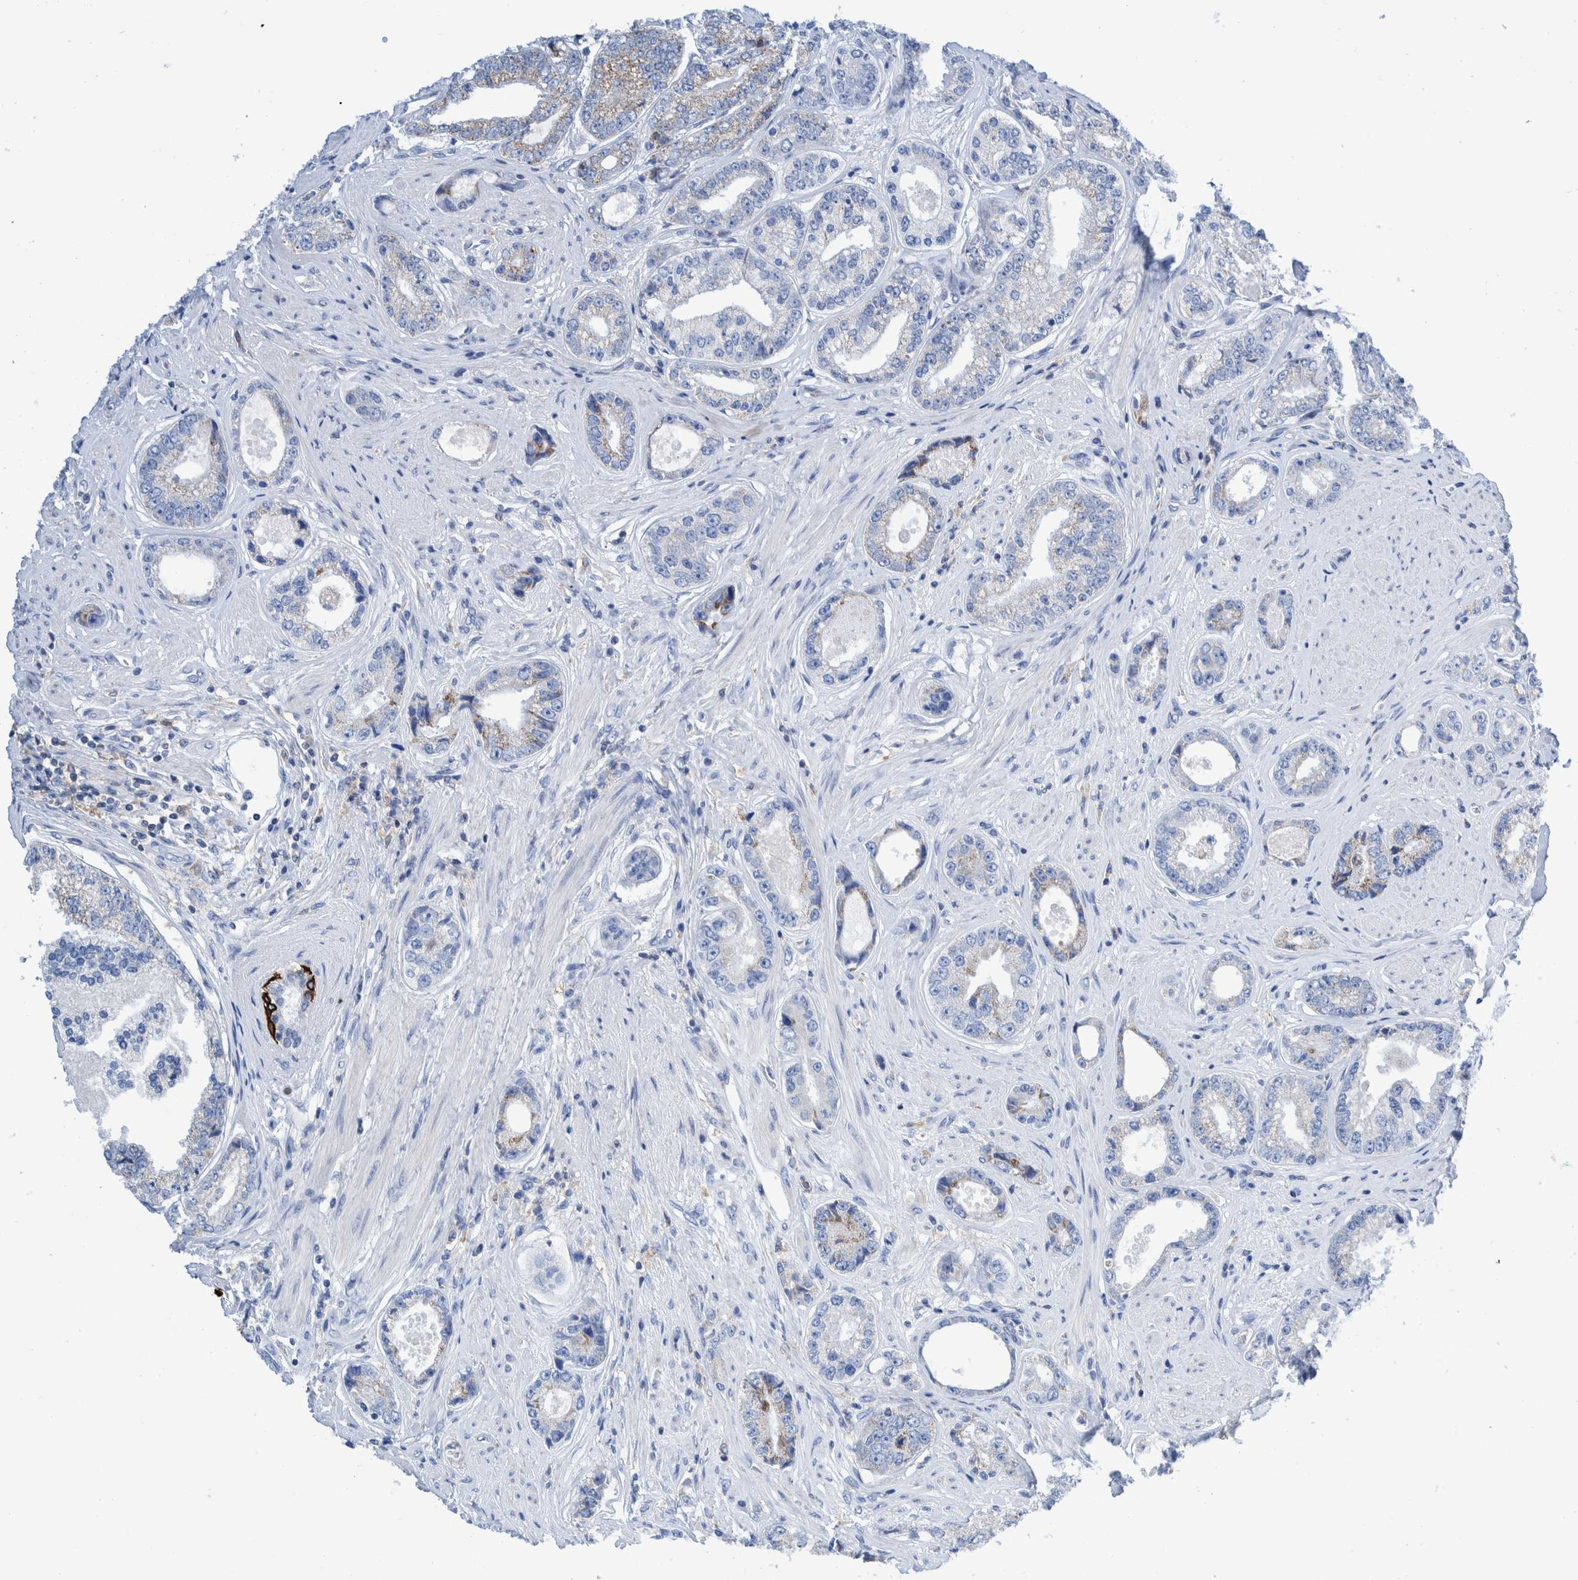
{"staining": {"intensity": "negative", "quantity": "none", "location": "none"}, "tissue": "prostate cancer", "cell_type": "Tumor cells", "image_type": "cancer", "snomed": [{"axis": "morphology", "description": "Adenocarcinoma, High grade"}, {"axis": "topography", "description": "Prostate"}], "caption": "Immunohistochemical staining of prostate adenocarcinoma (high-grade) demonstrates no significant expression in tumor cells.", "gene": "KRT14", "patient": {"sex": "male", "age": 61}}